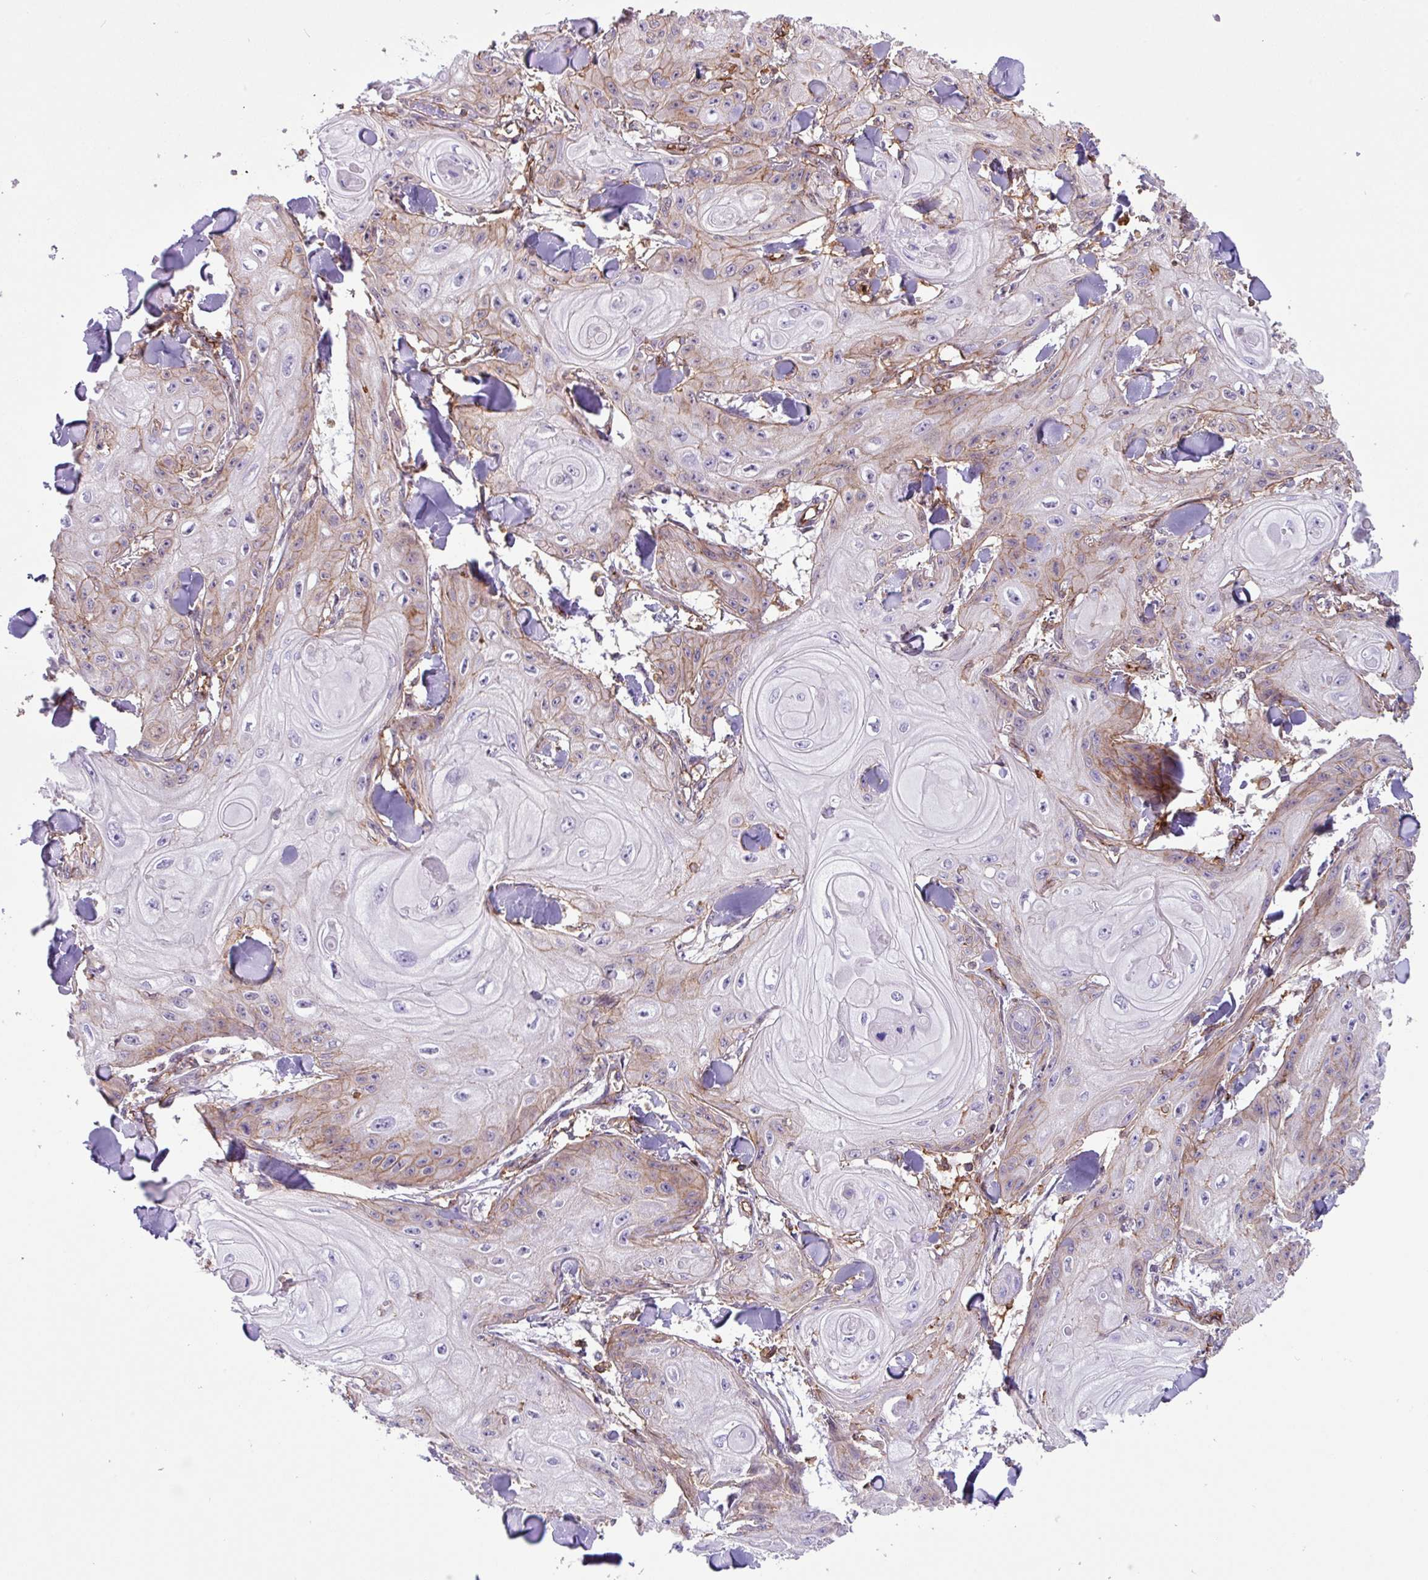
{"staining": {"intensity": "weak", "quantity": "<25%", "location": "cytoplasmic/membranous"}, "tissue": "skin cancer", "cell_type": "Tumor cells", "image_type": "cancer", "snomed": [{"axis": "morphology", "description": "Squamous cell carcinoma, NOS"}, {"axis": "topography", "description": "Skin"}], "caption": "Immunohistochemistry (IHC) image of neoplastic tissue: human skin squamous cell carcinoma stained with DAB (3,3'-diaminobenzidine) exhibits no significant protein expression in tumor cells. (Stains: DAB immunohistochemistry with hematoxylin counter stain, Microscopy: brightfield microscopy at high magnification).", "gene": "PPP1R18", "patient": {"sex": "male", "age": 74}}